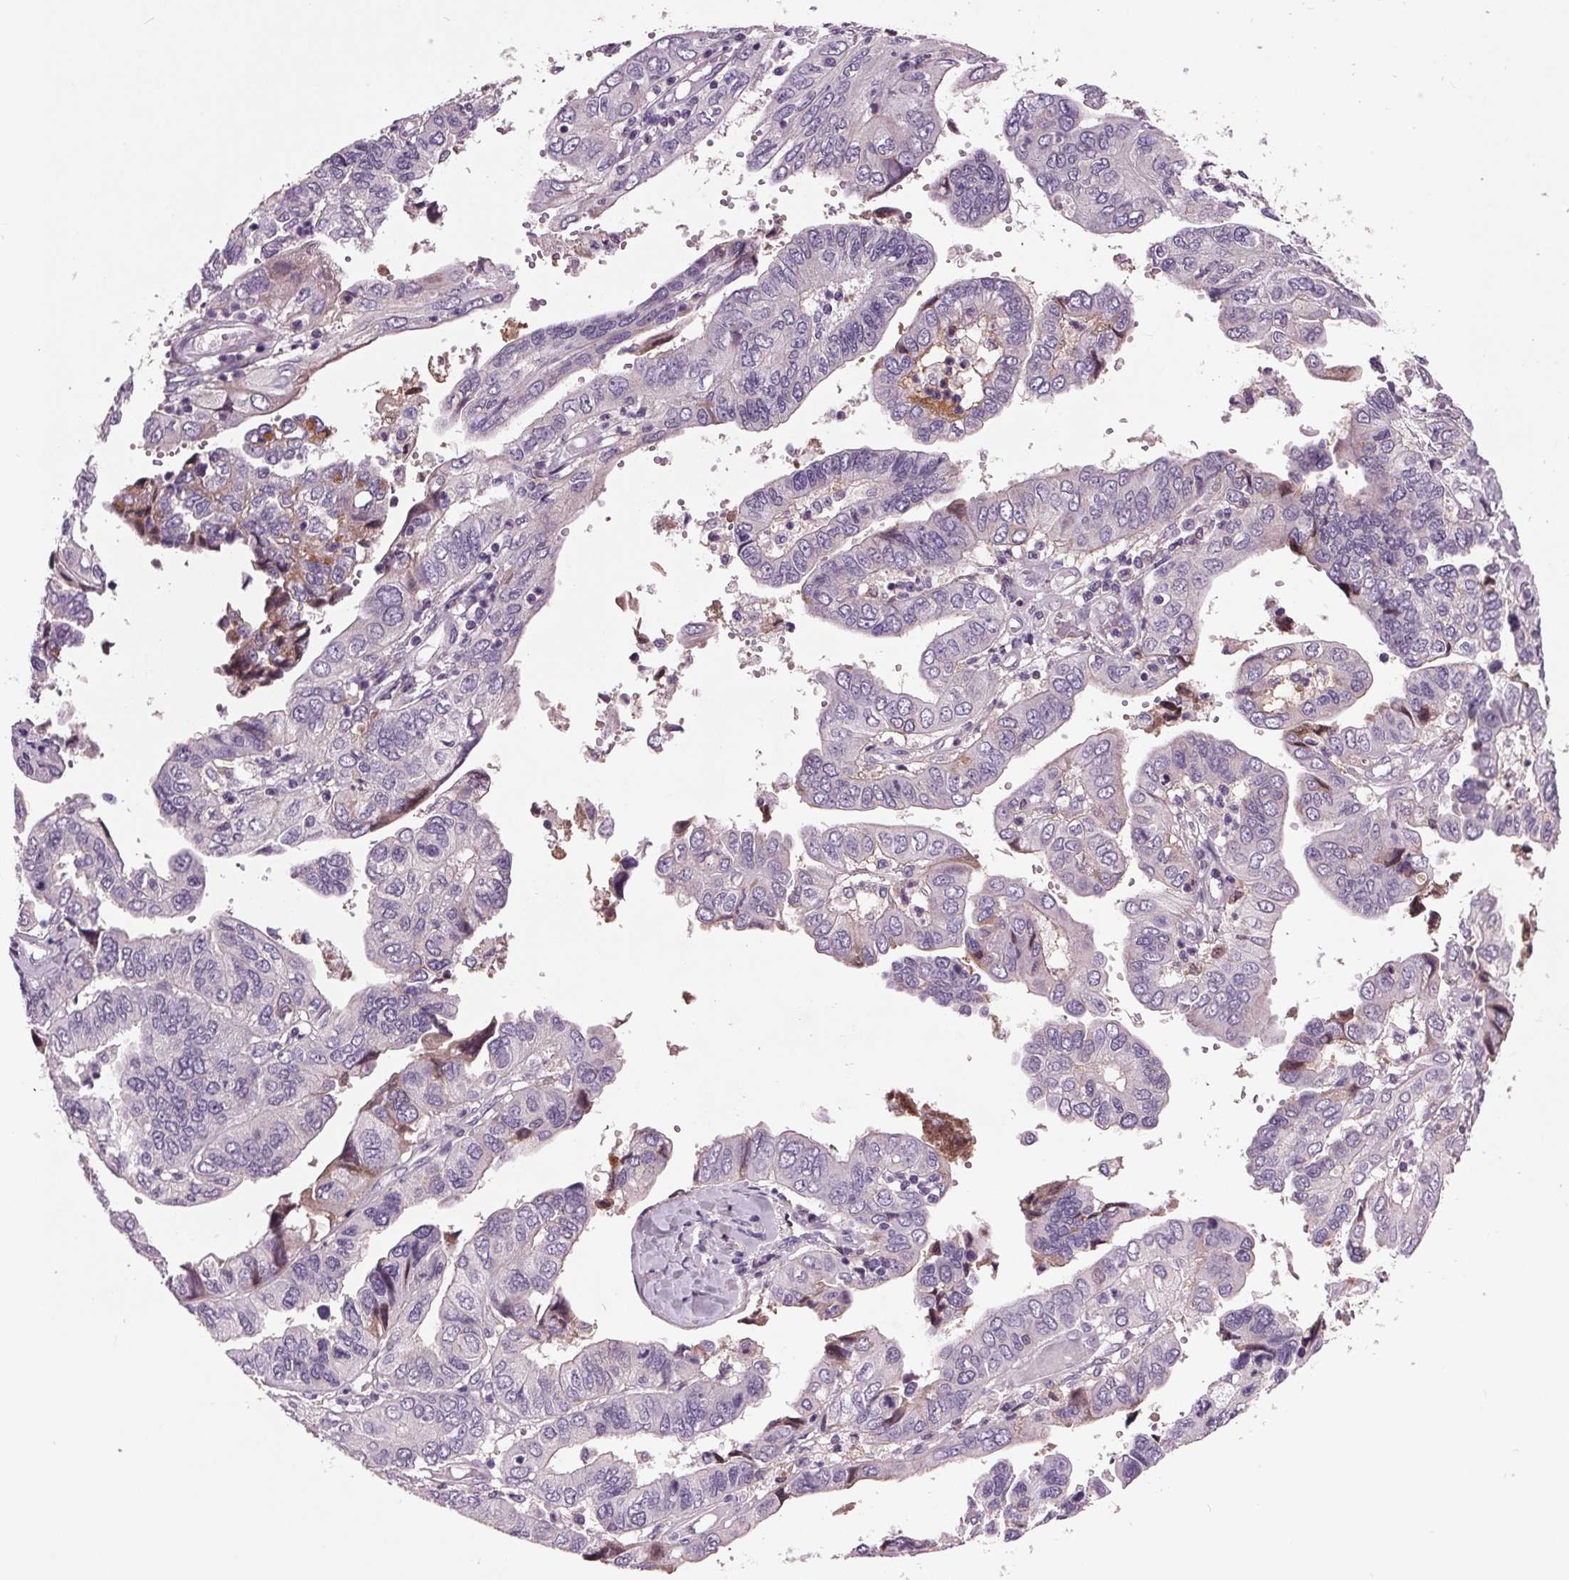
{"staining": {"intensity": "negative", "quantity": "none", "location": "none"}, "tissue": "ovarian cancer", "cell_type": "Tumor cells", "image_type": "cancer", "snomed": [{"axis": "morphology", "description": "Cystadenocarcinoma, serous, NOS"}, {"axis": "topography", "description": "Ovary"}], "caption": "This is an immunohistochemistry (IHC) histopathology image of human ovarian cancer. There is no positivity in tumor cells.", "gene": "C6", "patient": {"sex": "female", "age": 79}}